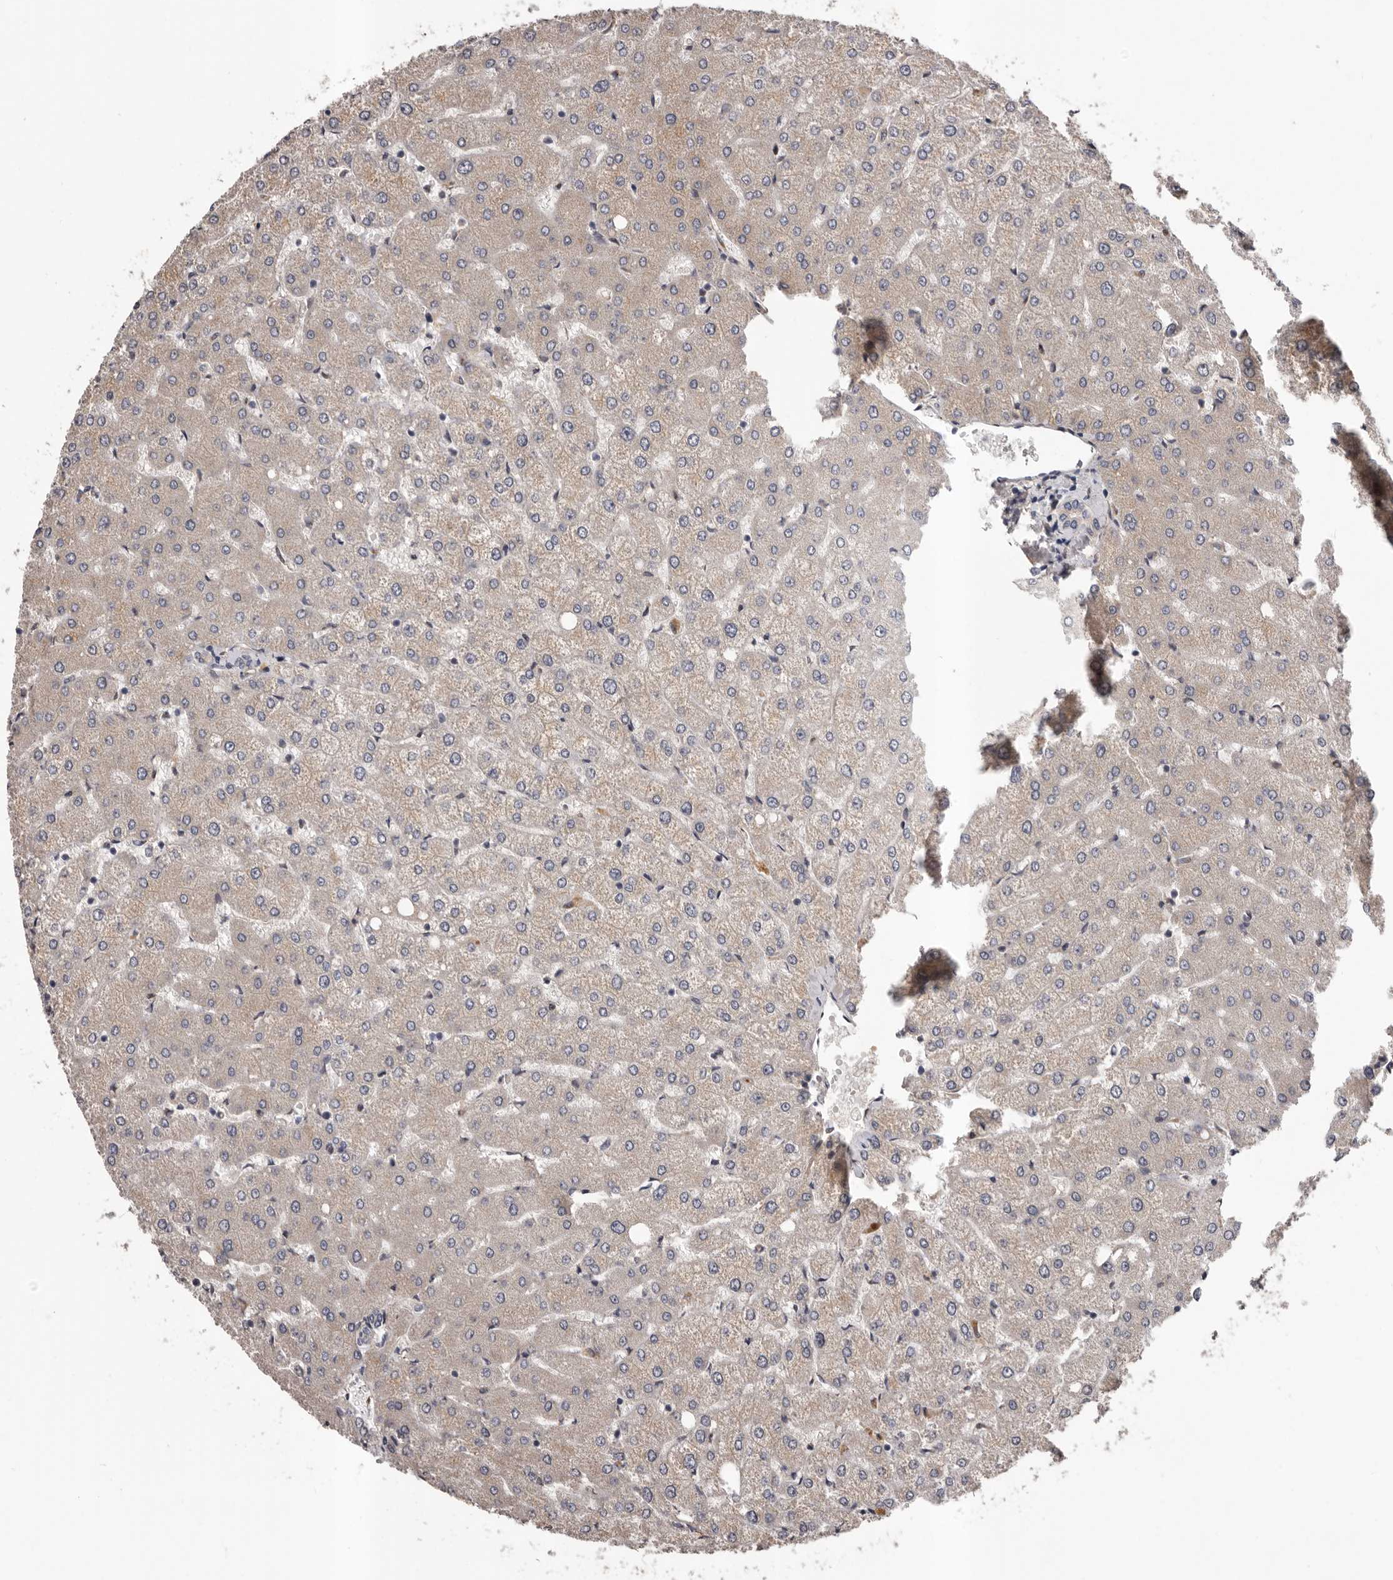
{"staining": {"intensity": "negative", "quantity": "none", "location": "none"}, "tissue": "liver", "cell_type": "Cholangiocytes", "image_type": "normal", "snomed": [{"axis": "morphology", "description": "Normal tissue, NOS"}, {"axis": "topography", "description": "Liver"}], "caption": "This is an immunohistochemistry photomicrograph of normal liver. There is no positivity in cholangiocytes.", "gene": "PRKD1", "patient": {"sex": "female", "age": 54}}